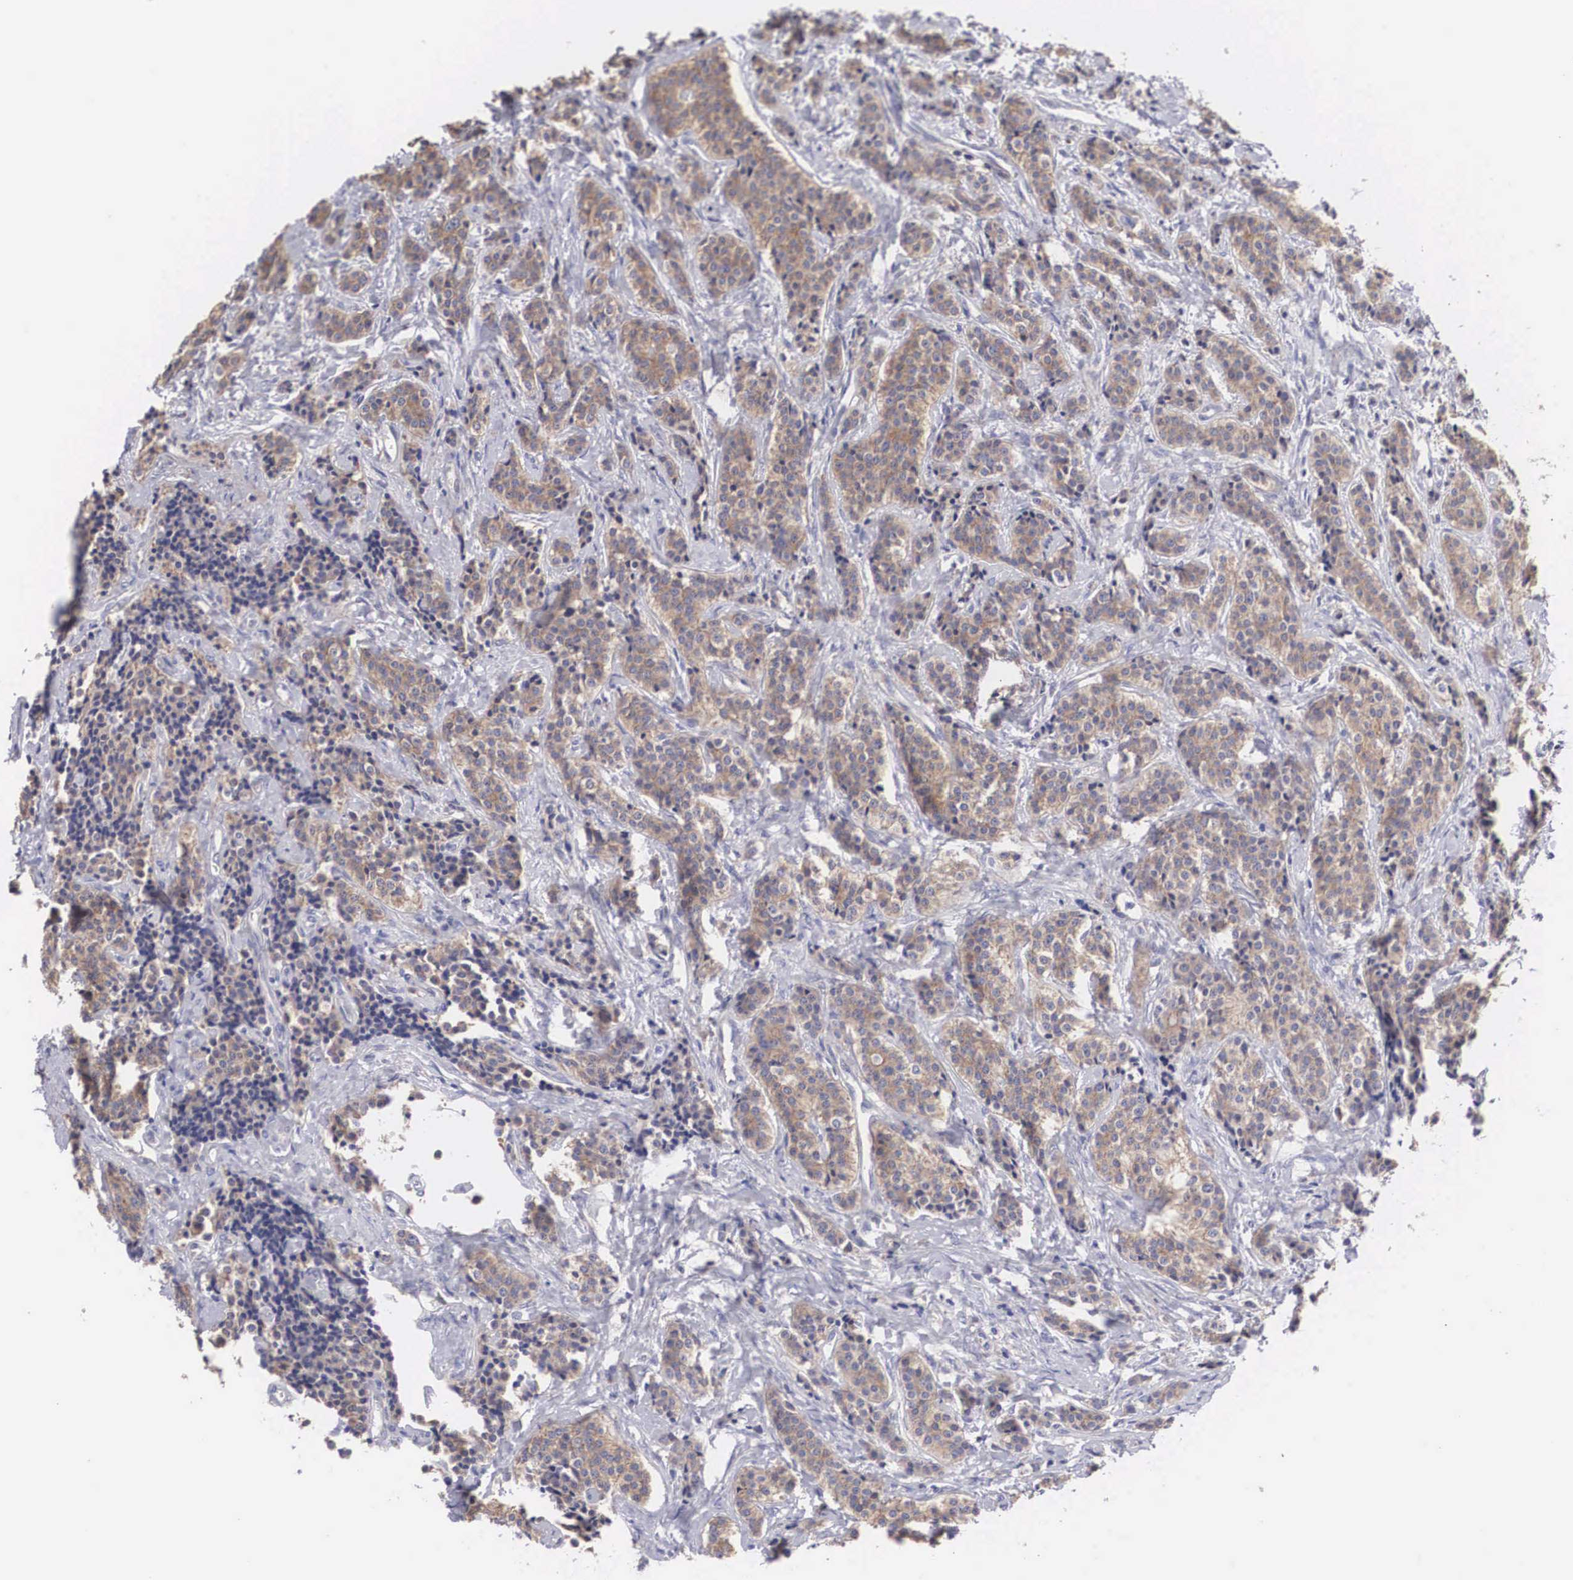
{"staining": {"intensity": "weak", "quantity": ">75%", "location": "cytoplasmic/membranous"}, "tissue": "carcinoid", "cell_type": "Tumor cells", "image_type": "cancer", "snomed": [{"axis": "morphology", "description": "Carcinoid, malignant, NOS"}, {"axis": "topography", "description": "Small intestine"}], "caption": "Protein analysis of carcinoid tissue displays weak cytoplasmic/membranous staining in about >75% of tumor cells.", "gene": "TXLNG", "patient": {"sex": "male", "age": 63}}